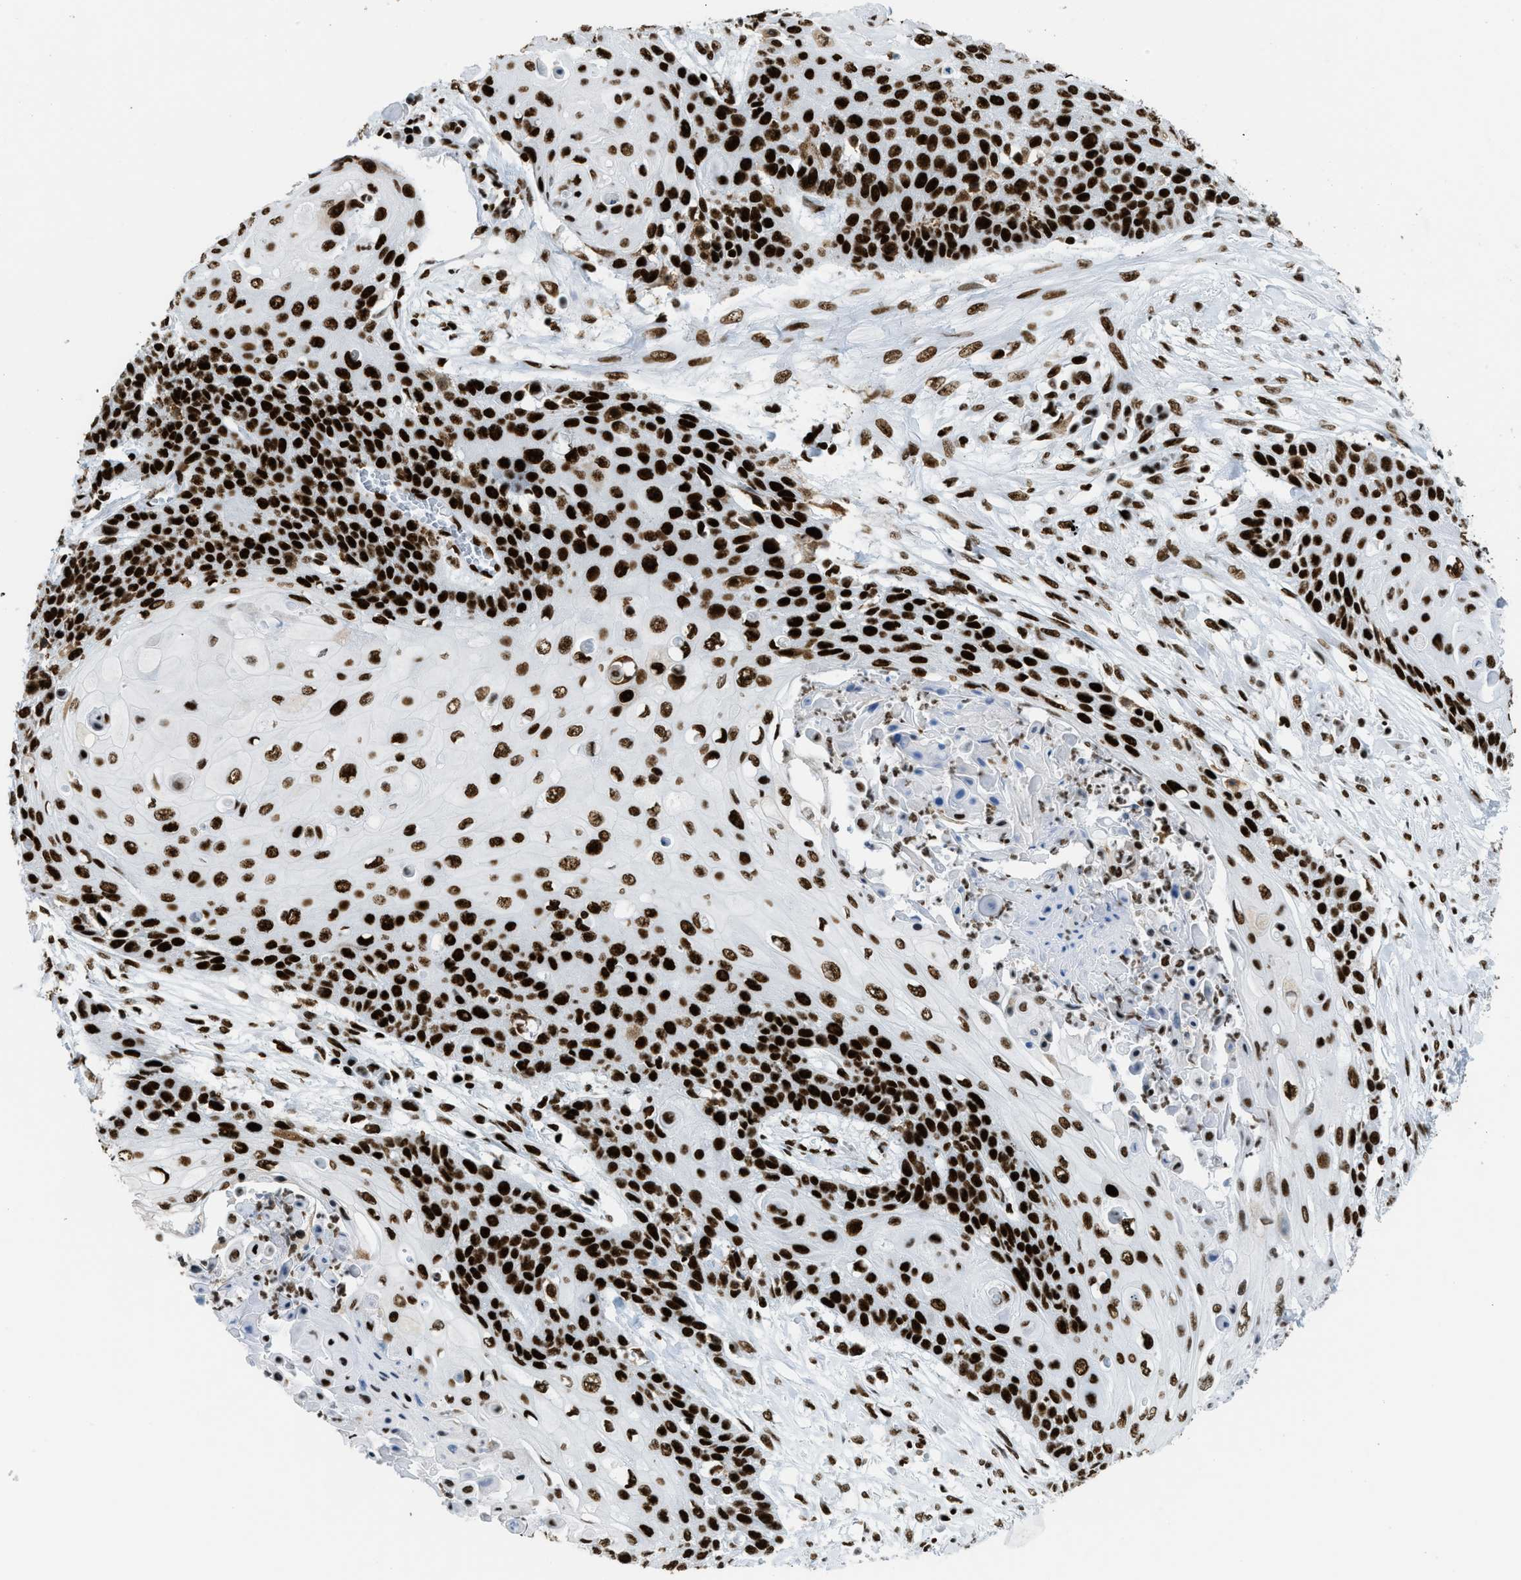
{"staining": {"intensity": "strong", "quantity": ">75%", "location": "nuclear"}, "tissue": "cervical cancer", "cell_type": "Tumor cells", "image_type": "cancer", "snomed": [{"axis": "morphology", "description": "Squamous cell carcinoma, NOS"}, {"axis": "topography", "description": "Cervix"}], "caption": "Immunohistochemical staining of human cervical cancer (squamous cell carcinoma) demonstrates strong nuclear protein staining in about >75% of tumor cells.", "gene": "PIF1", "patient": {"sex": "female", "age": 39}}